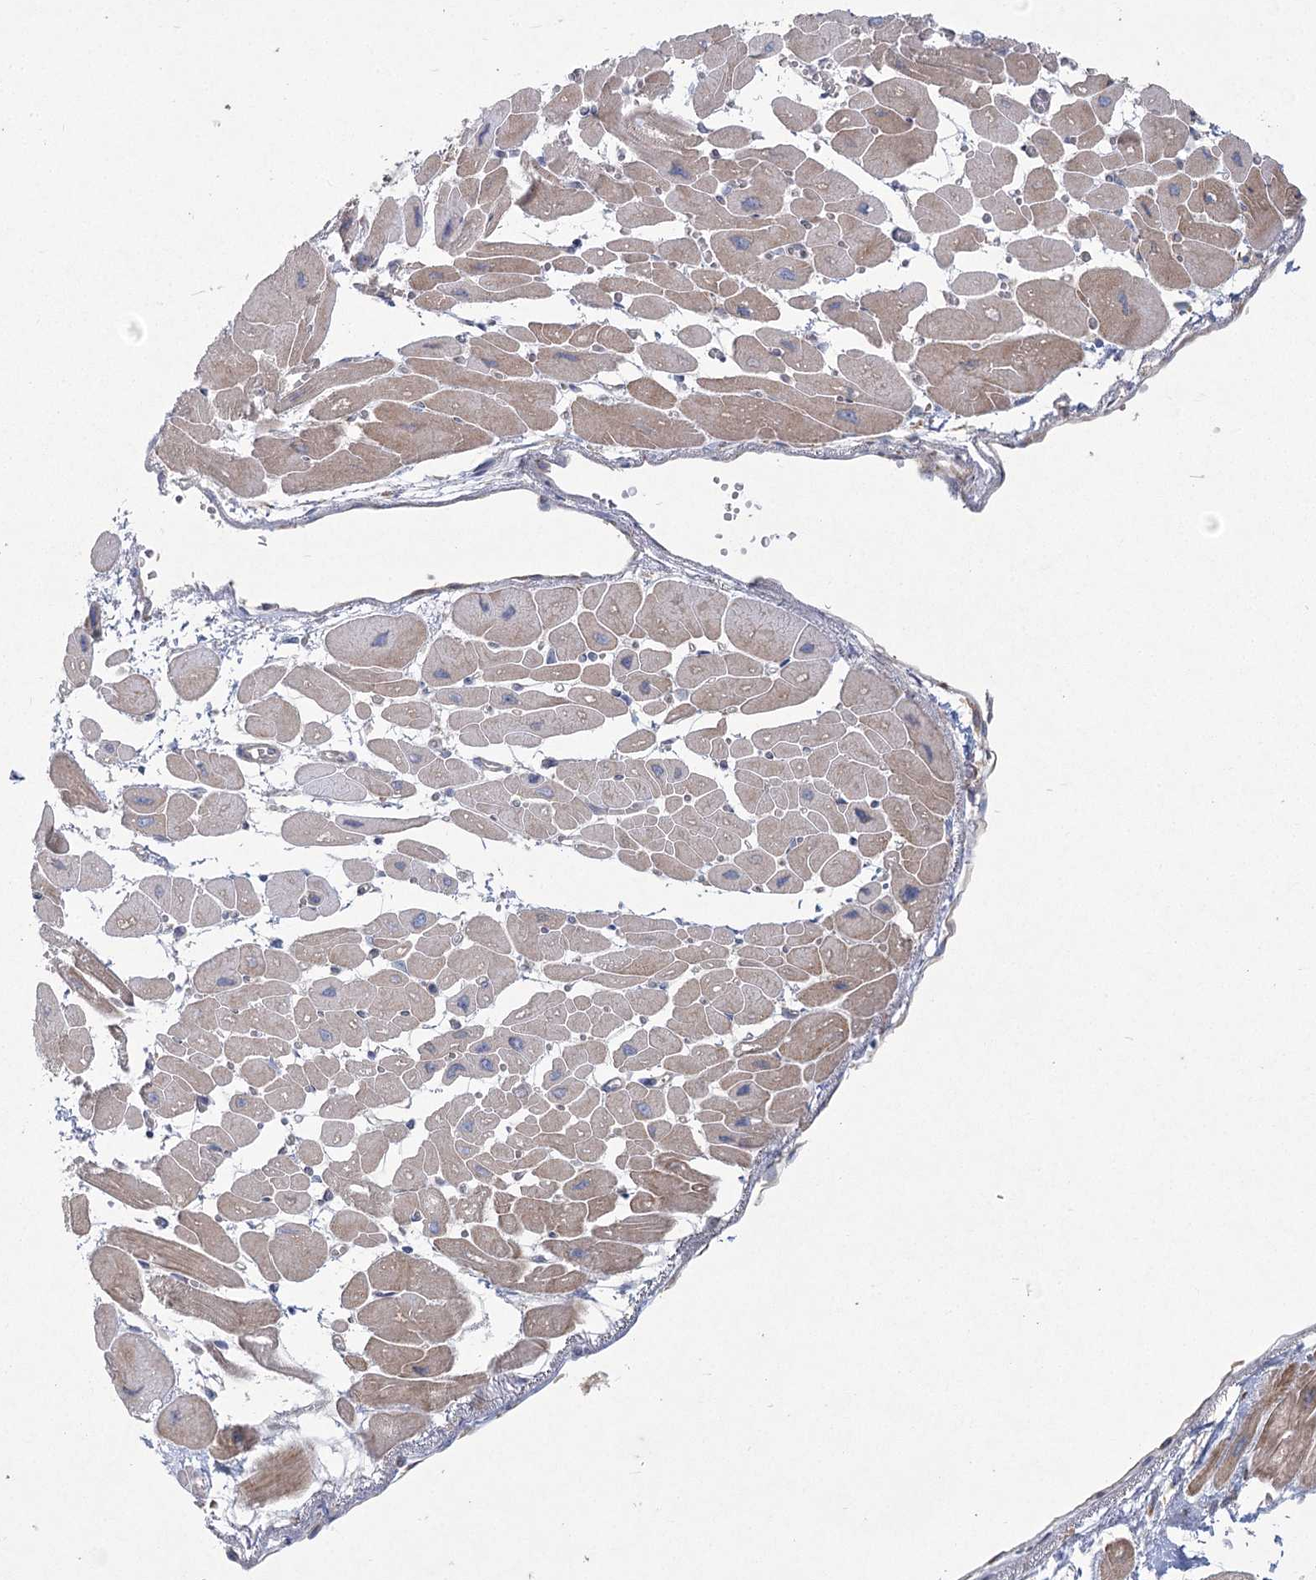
{"staining": {"intensity": "weak", "quantity": "<25%", "location": "cytoplasmic/membranous"}, "tissue": "heart muscle", "cell_type": "Cardiomyocytes", "image_type": "normal", "snomed": [{"axis": "morphology", "description": "Normal tissue, NOS"}, {"axis": "topography", "description": "Heart"}], "caption": "Protein analysis of benign heart muscle exhibits no significant expression in cardiomyocytes. (Brightfield microscopy of DAB (3,3'-diaminobenzidine) immunohistochemistry (IHC) at high magnification).", "gene": "CAMTA1", "patient": {"sex": "female", "age": 54}}